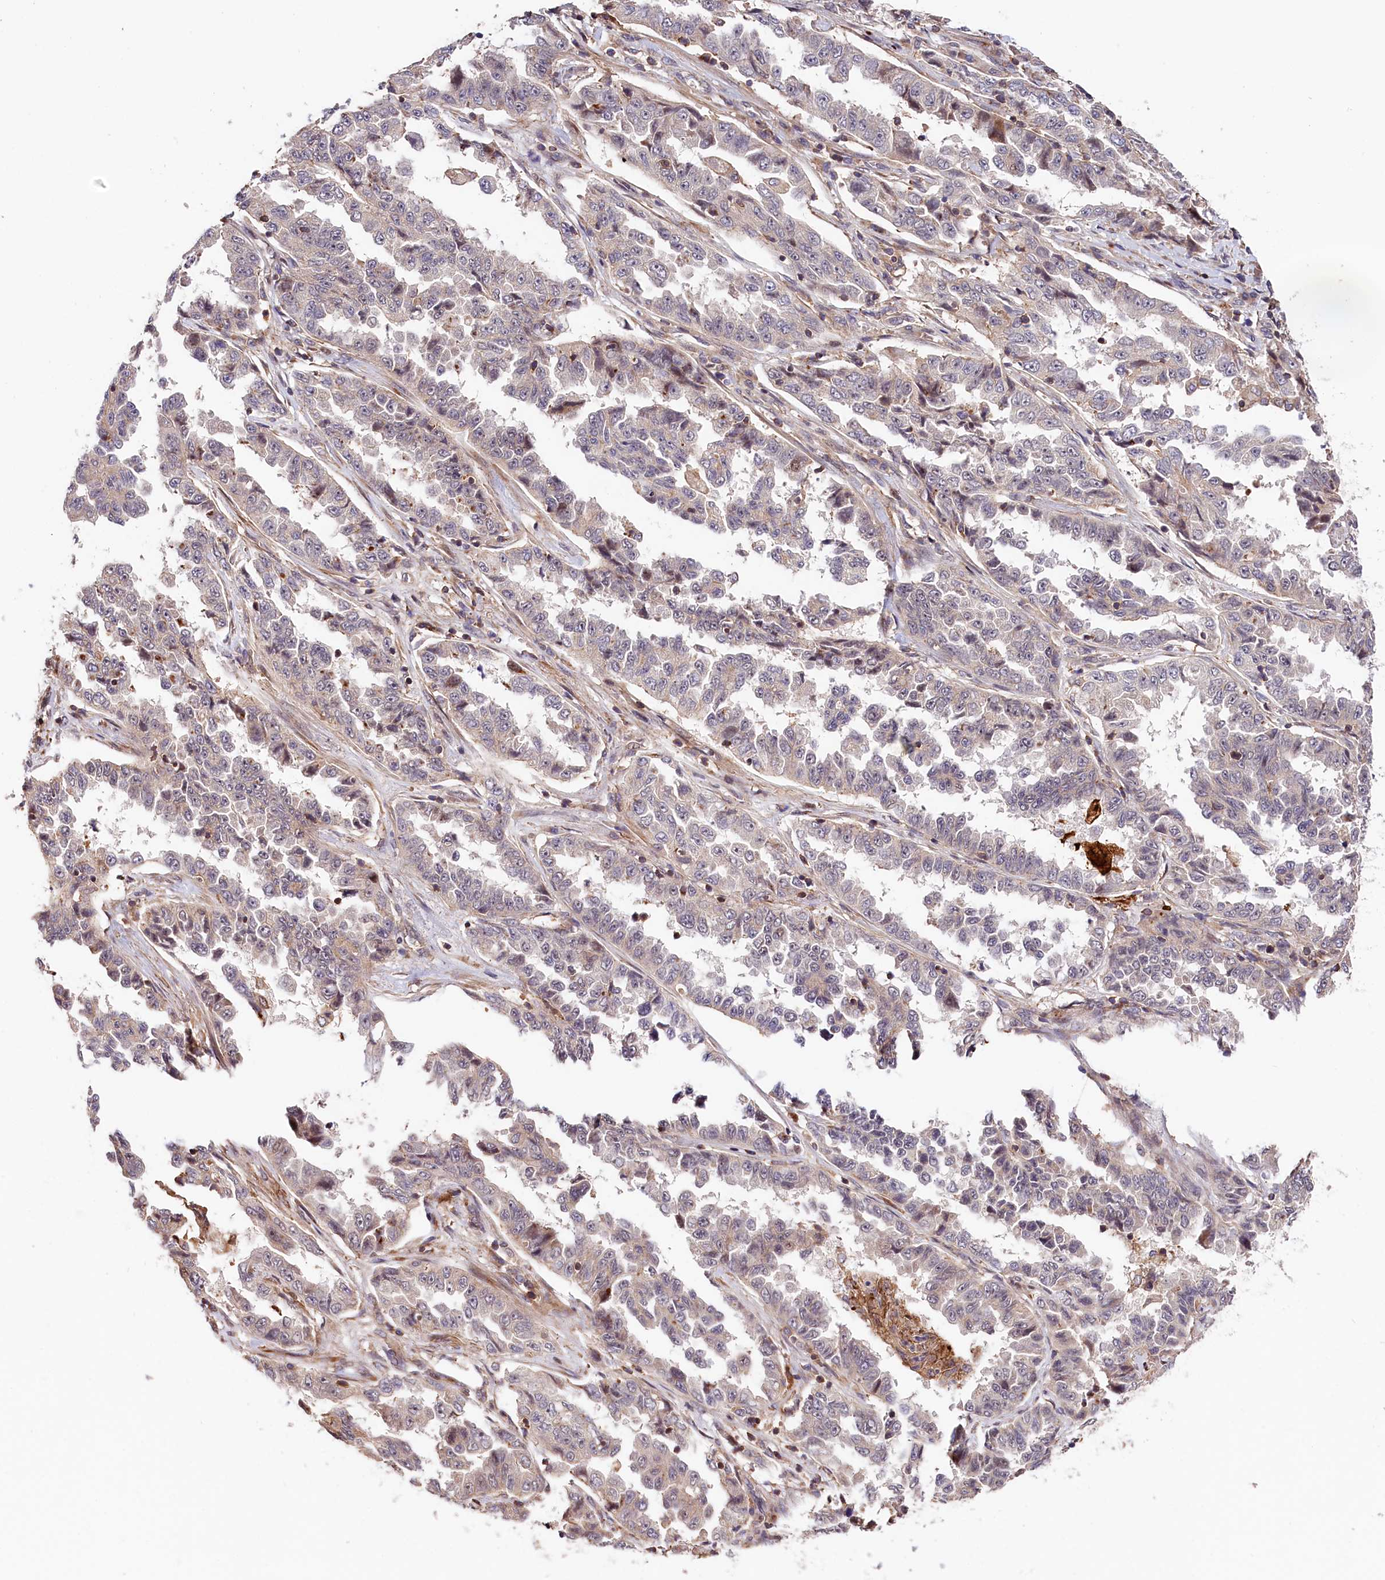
{"staining": {"intensity": "negative", "quantity": "none", "location": "none"}, "tissue": "lung cancer", "cell_type": "Tumor cells", "image_type": "cancer", "snomed": [{"axis": "morphology", "description": "Adenocarcinoma, NOS"}, {"axis": "topography", "description": "Lung"}], "caption": "Immunohistochemistry of lung cancer exhibits no staining in tumor cells.", "gene": "CACNA1H", "patient": {"sex": "female", "age": 51}}